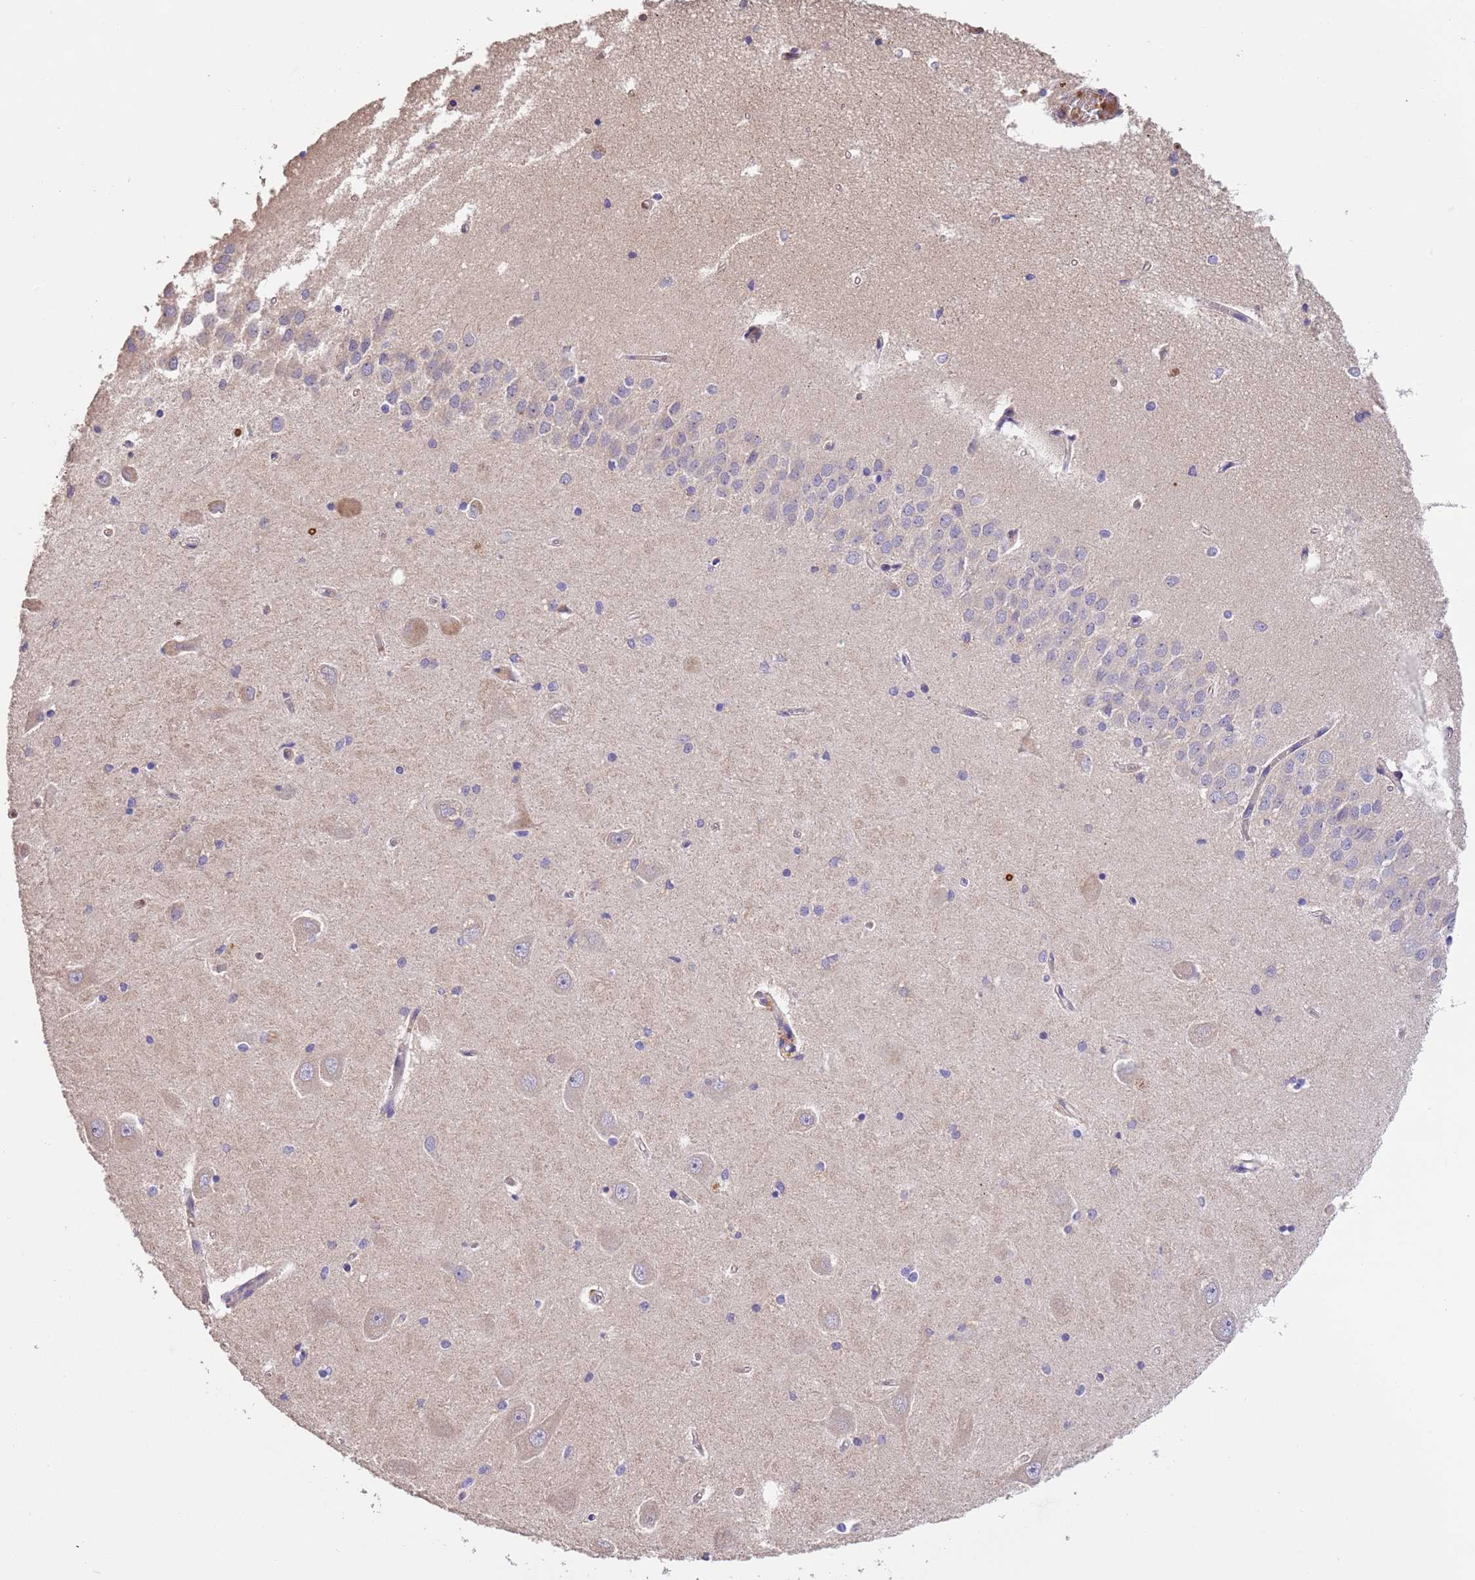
{"staining": {"intensity": "negative", "quantity": "none", "location": "none"}, "tissue": "hippocampus", "cell_type": "Glial cells", "image_type": "normal", "snomed": [{"axis": "morphology", "description": "Normal tissue, NOS"}, {"axis": "topography", "description": "Hippocampus"}], "caption": "Immunohistochemistry of normal hippocampus demonstrates no staining in glial cells.", "gene": "PIGA", "patient": {"sex": "male", "age": 45}}